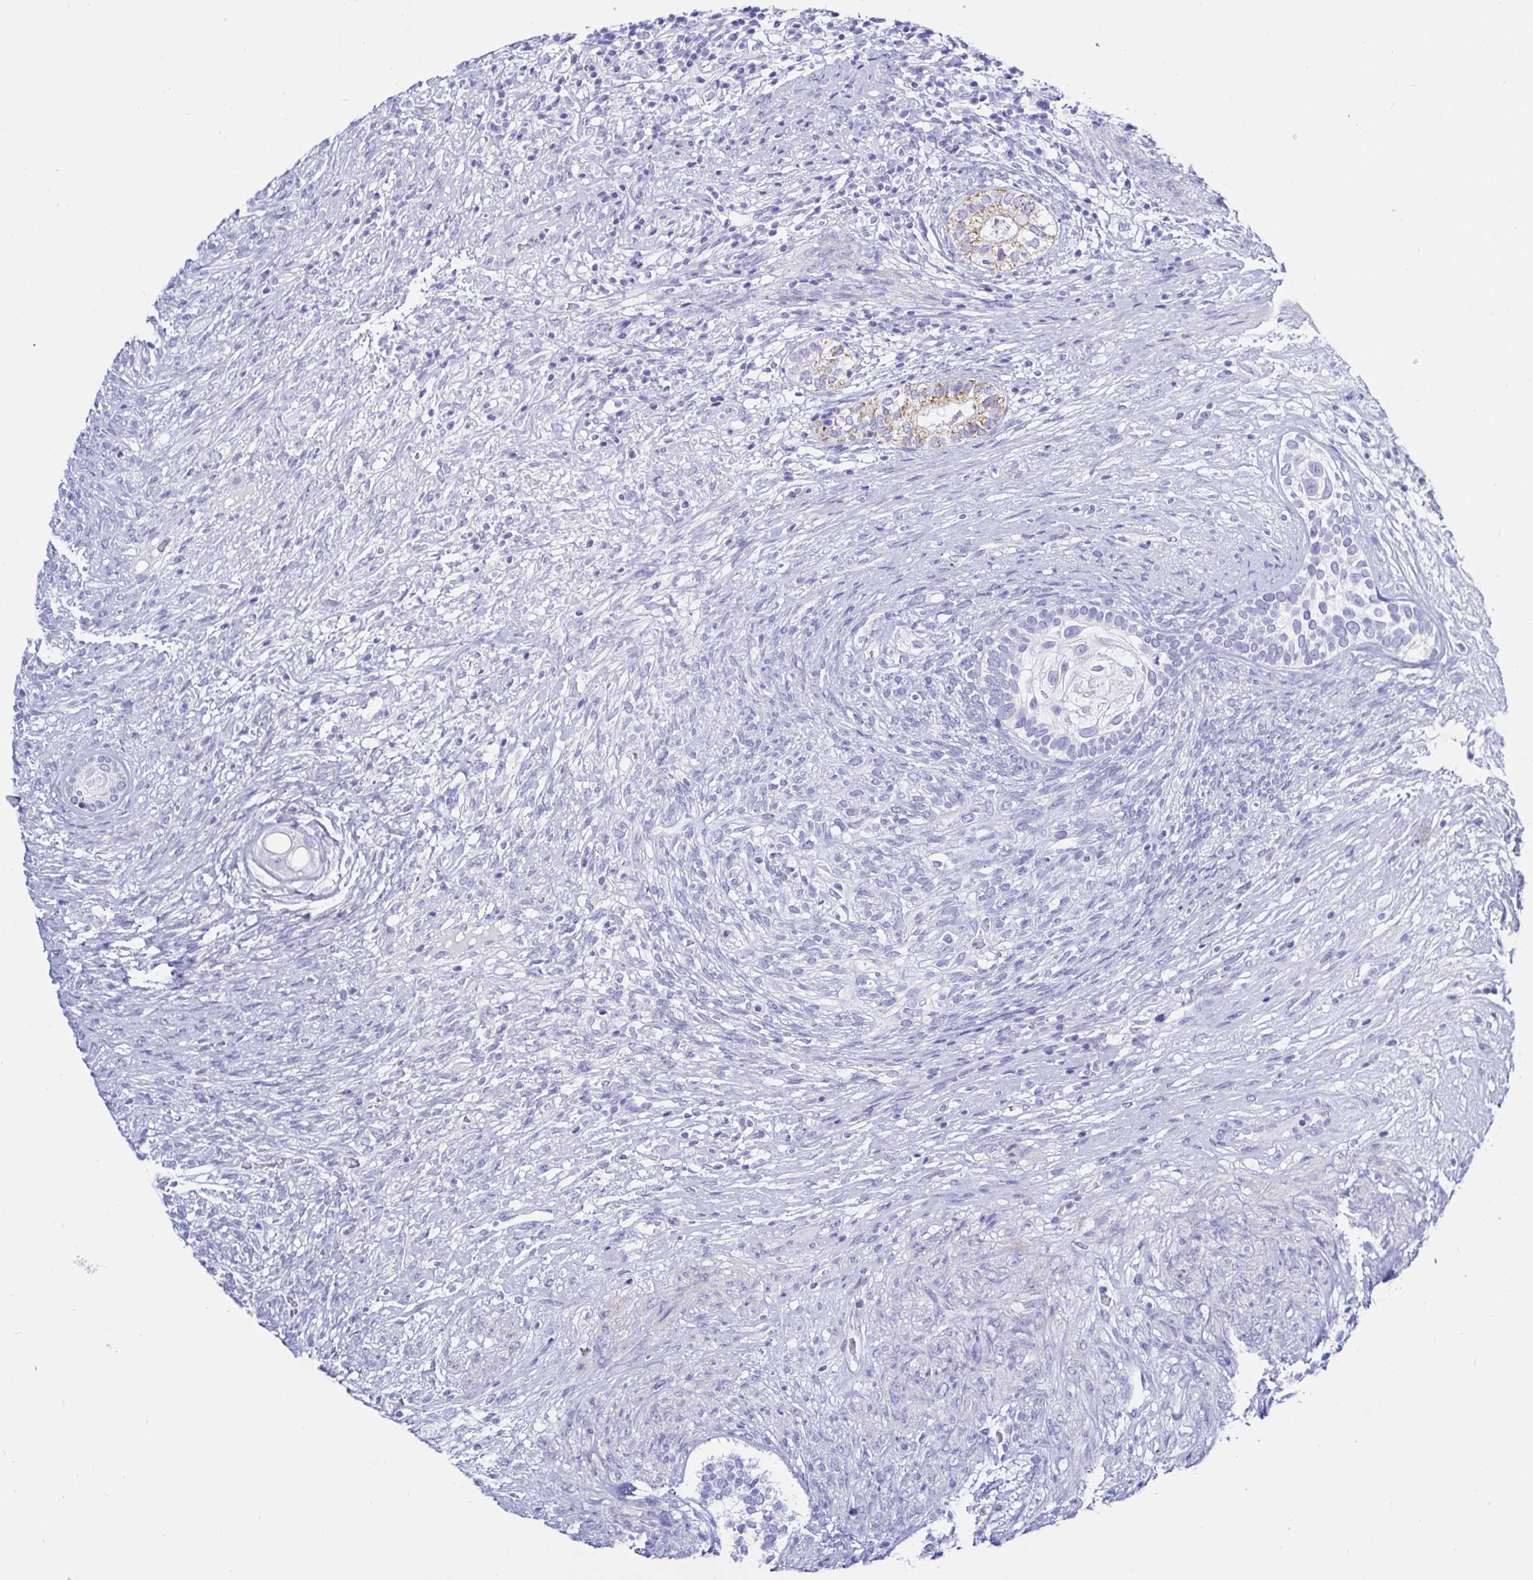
{"staining": {"intensity": "weak", "quantity": "<25%", "location": "cytoplasmic/membranous"}, "tissue": "testis cancer", "cell_type": "Tumor cells", "image_type": "cancer", "snomed": [{"axis": "morphology", "description": "Seminoma, NOS"}, {"axis": "morphology", "description": "Carcinoma, Embryonal, NOS"}, {"axis": "topography", "description": "Testis"}], "caption": "The IHC histopathology image has no significant positivity in tumor cells of testis cancer tissue.", "gene": "KCNH6", "patient": {"sex": "male", "age": 41}}